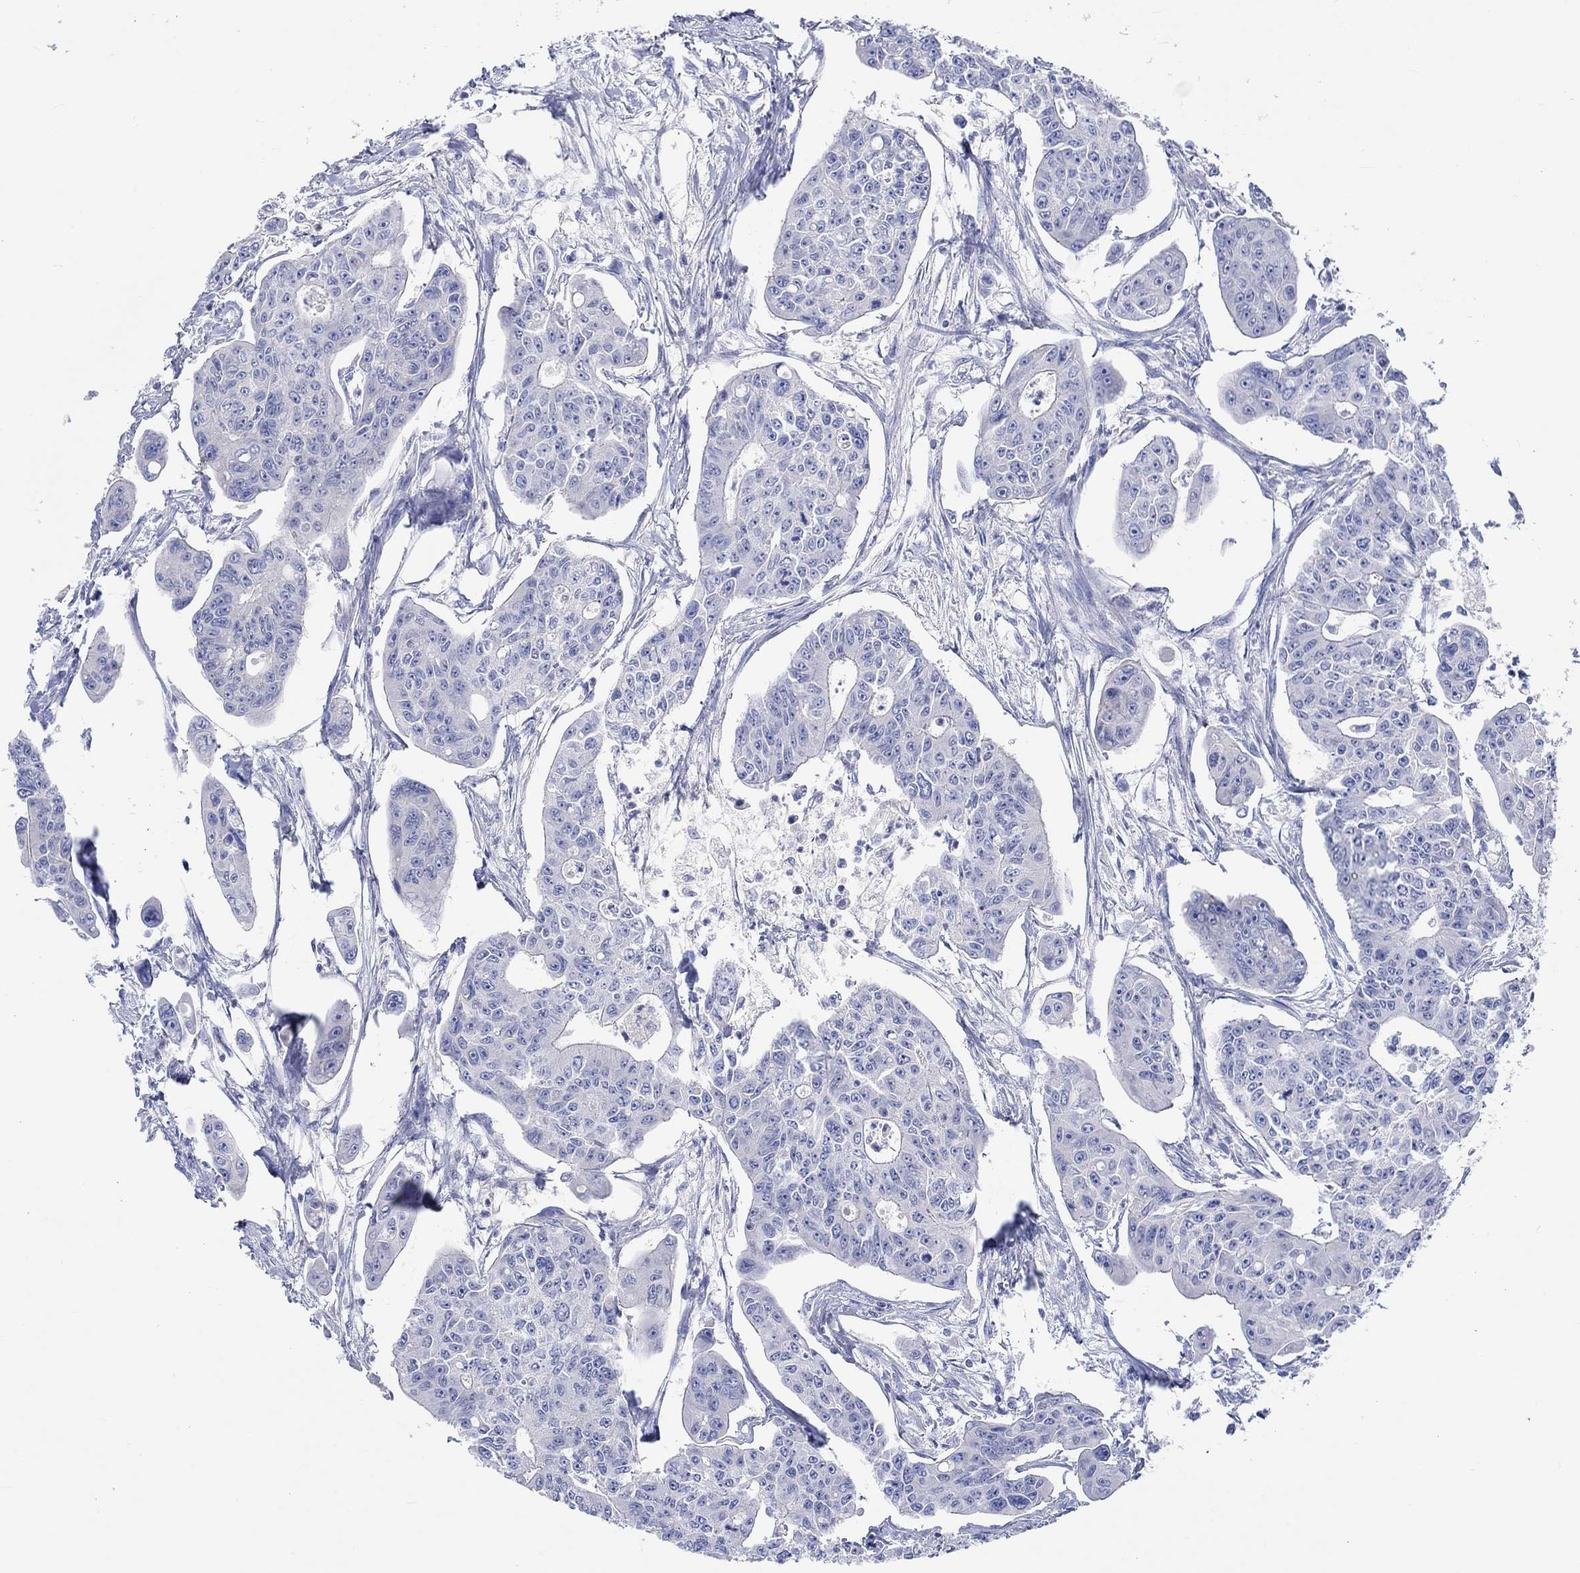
{"staining": {"intensity": "negative", "quantity": "none", "location": "none"}, "tissue": "colorectal cancer", "cell_type": "Tumor cells", "image_type": "cancer", "snomed": [{"axis": "morphology", "description": "Adenocarcinoma, NOS"}, {"axis": "topography", "description": "Colon"}], "caption": "Tumor cells are negative for protein expression in human colorectal cancer (adenocarcinoma).", "gene": "GCM1", "patient": {"sex": "male", "age": 70}}